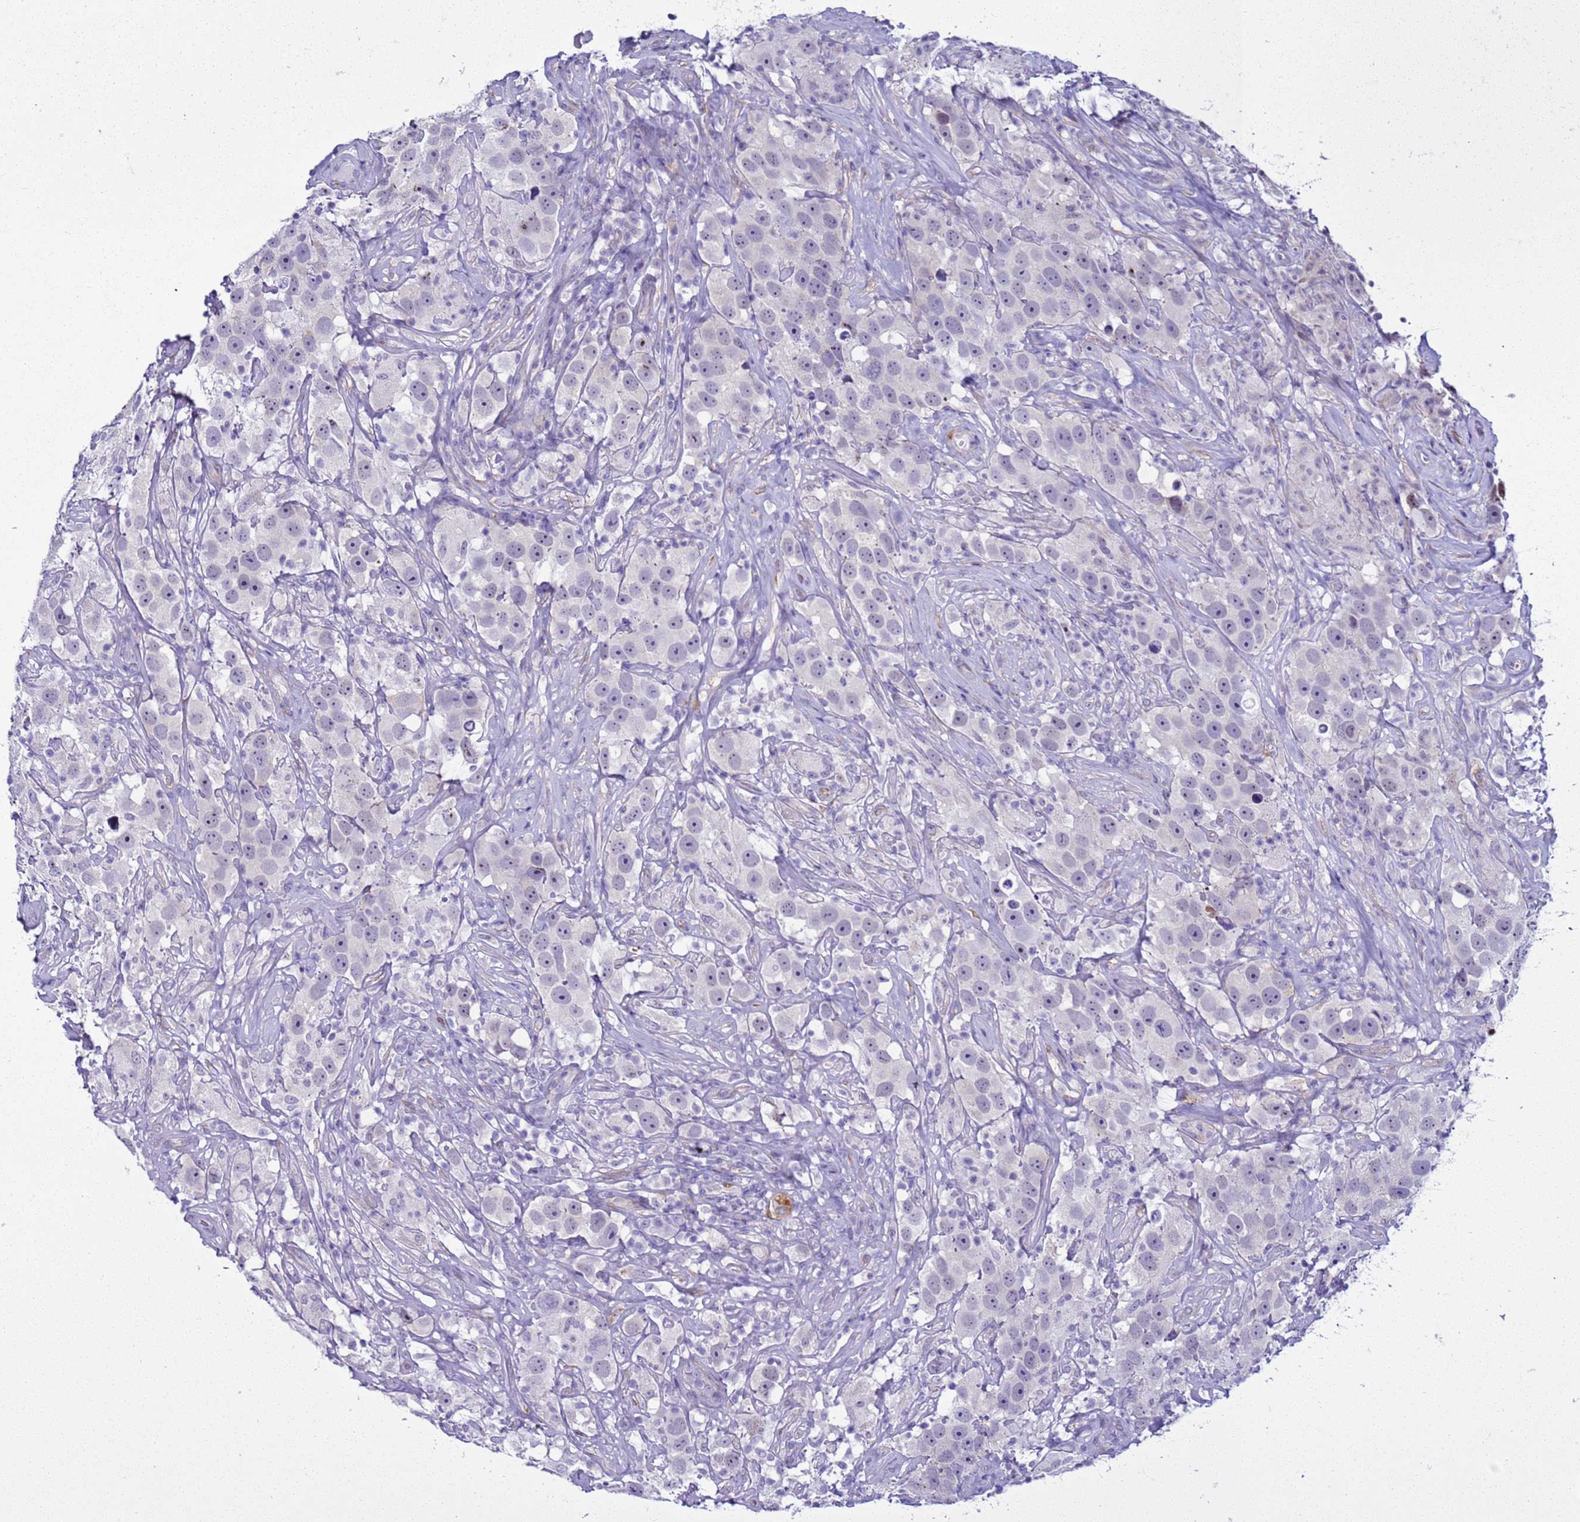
{"staining": {"intensity": "negative", "quantity": "none", "location": "none"}, "tissue": "testis cancer", "cell_type": "Tumor cells", "image_type": "cancer", "snomed": [{"axis": "morphology", "description": "Seminoma, NOS"}, {"axis": "topography", "description": "Testis"}], "caption": "IHC of human testis seminoma exhibits no positivity in tumor cells.", "gene": "LRRC10B", "patient": {"sex": "male", "age": 49}}